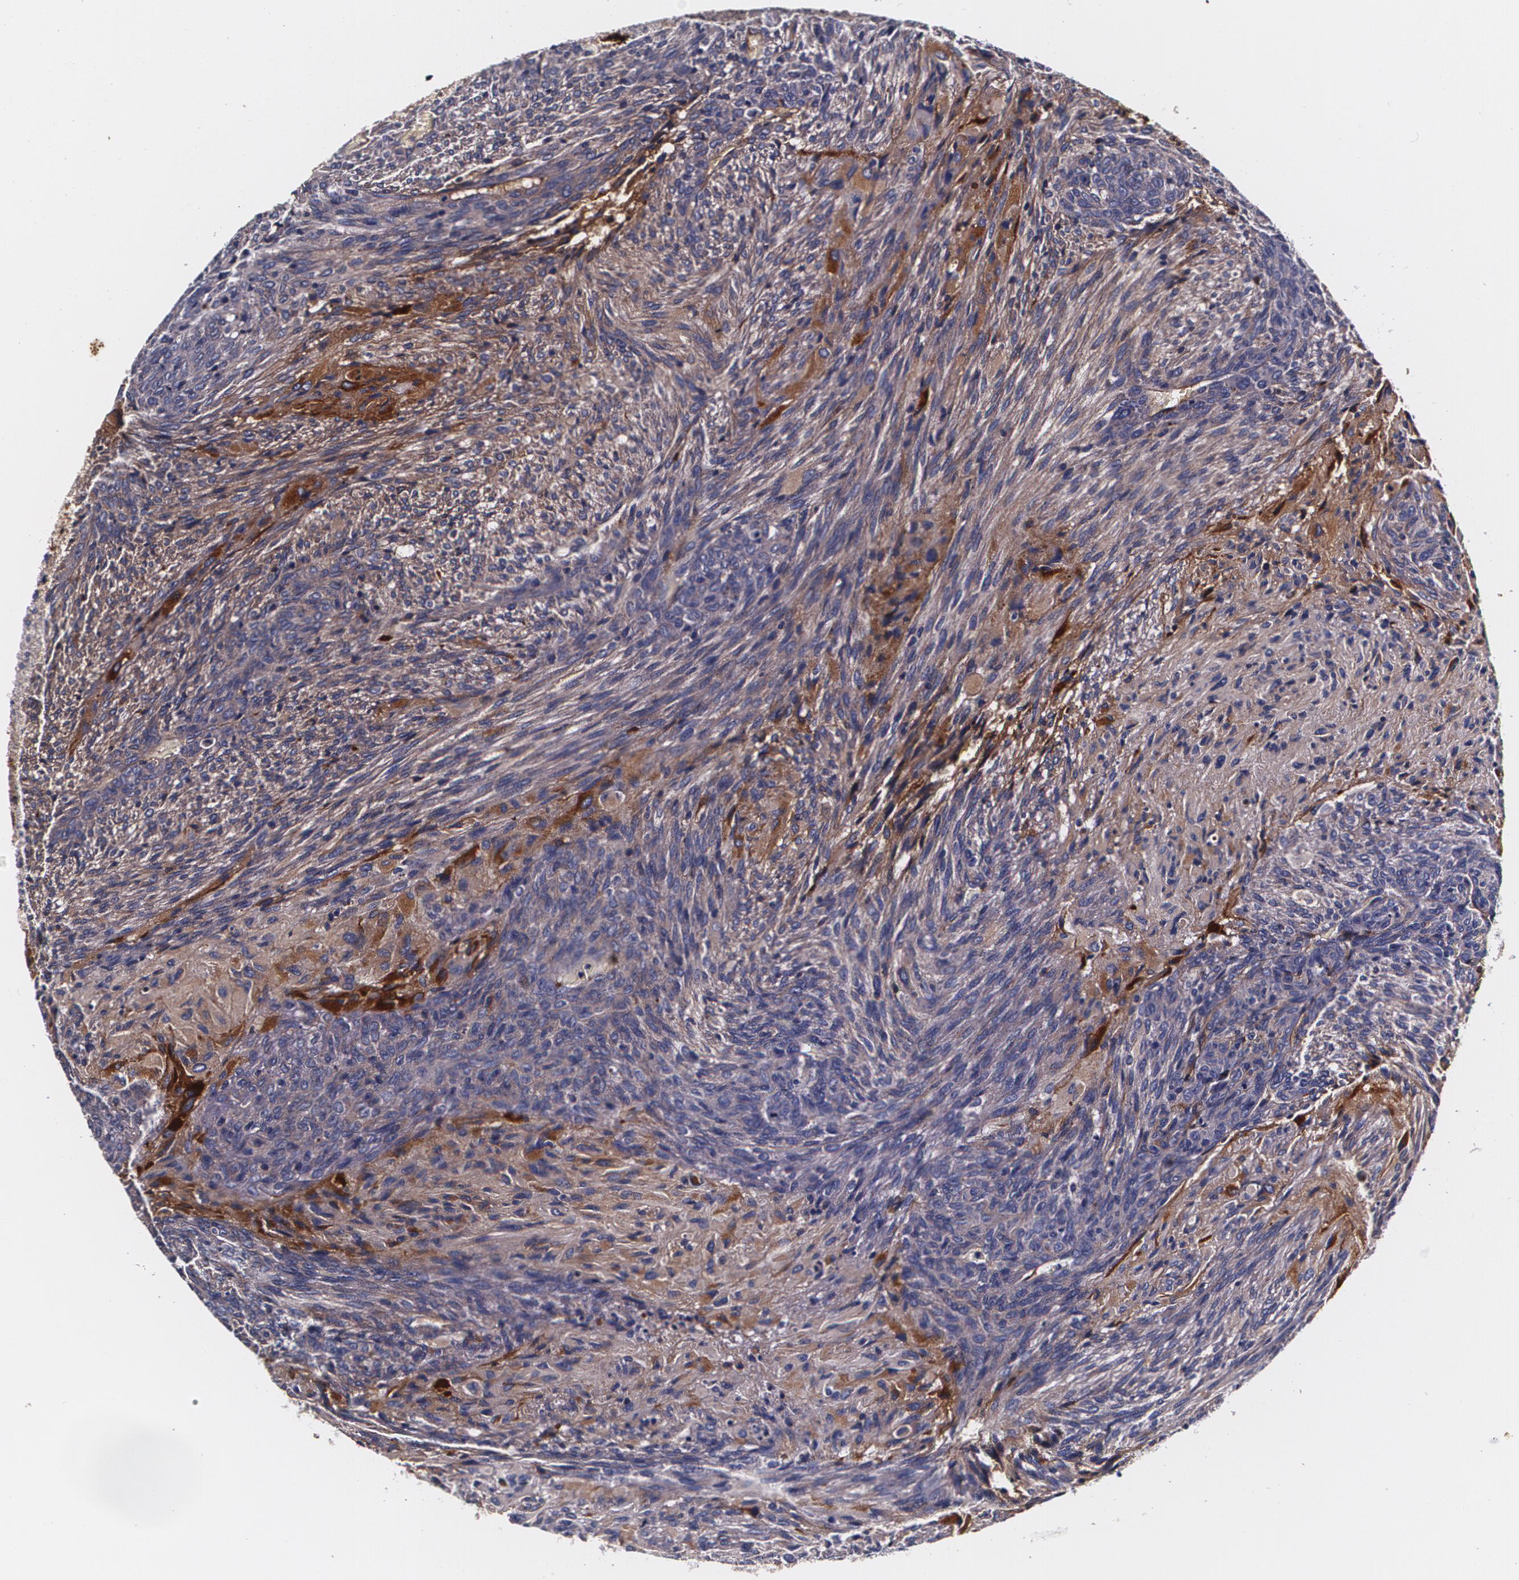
{"staining": {"intensity": "negative", "quantity": "none", "location": "none"}, "tissue": "glioma", "cell_type": "Tumor cells", "image_type": "cancer", "snomed": [{"axis": "morphology", "description": "Glioma, malignant, High grade"}, {"axis": "topography", "description": "Cerebral cortex"}], "caption": "High magnification brightfield microscopy of glioma stained with DAB (brown) and counterstained with hematoxylin (blue): tumor cells show no significant positivity.", "gene": "TTR", "patient": {"sex": "female", "age": 55}}